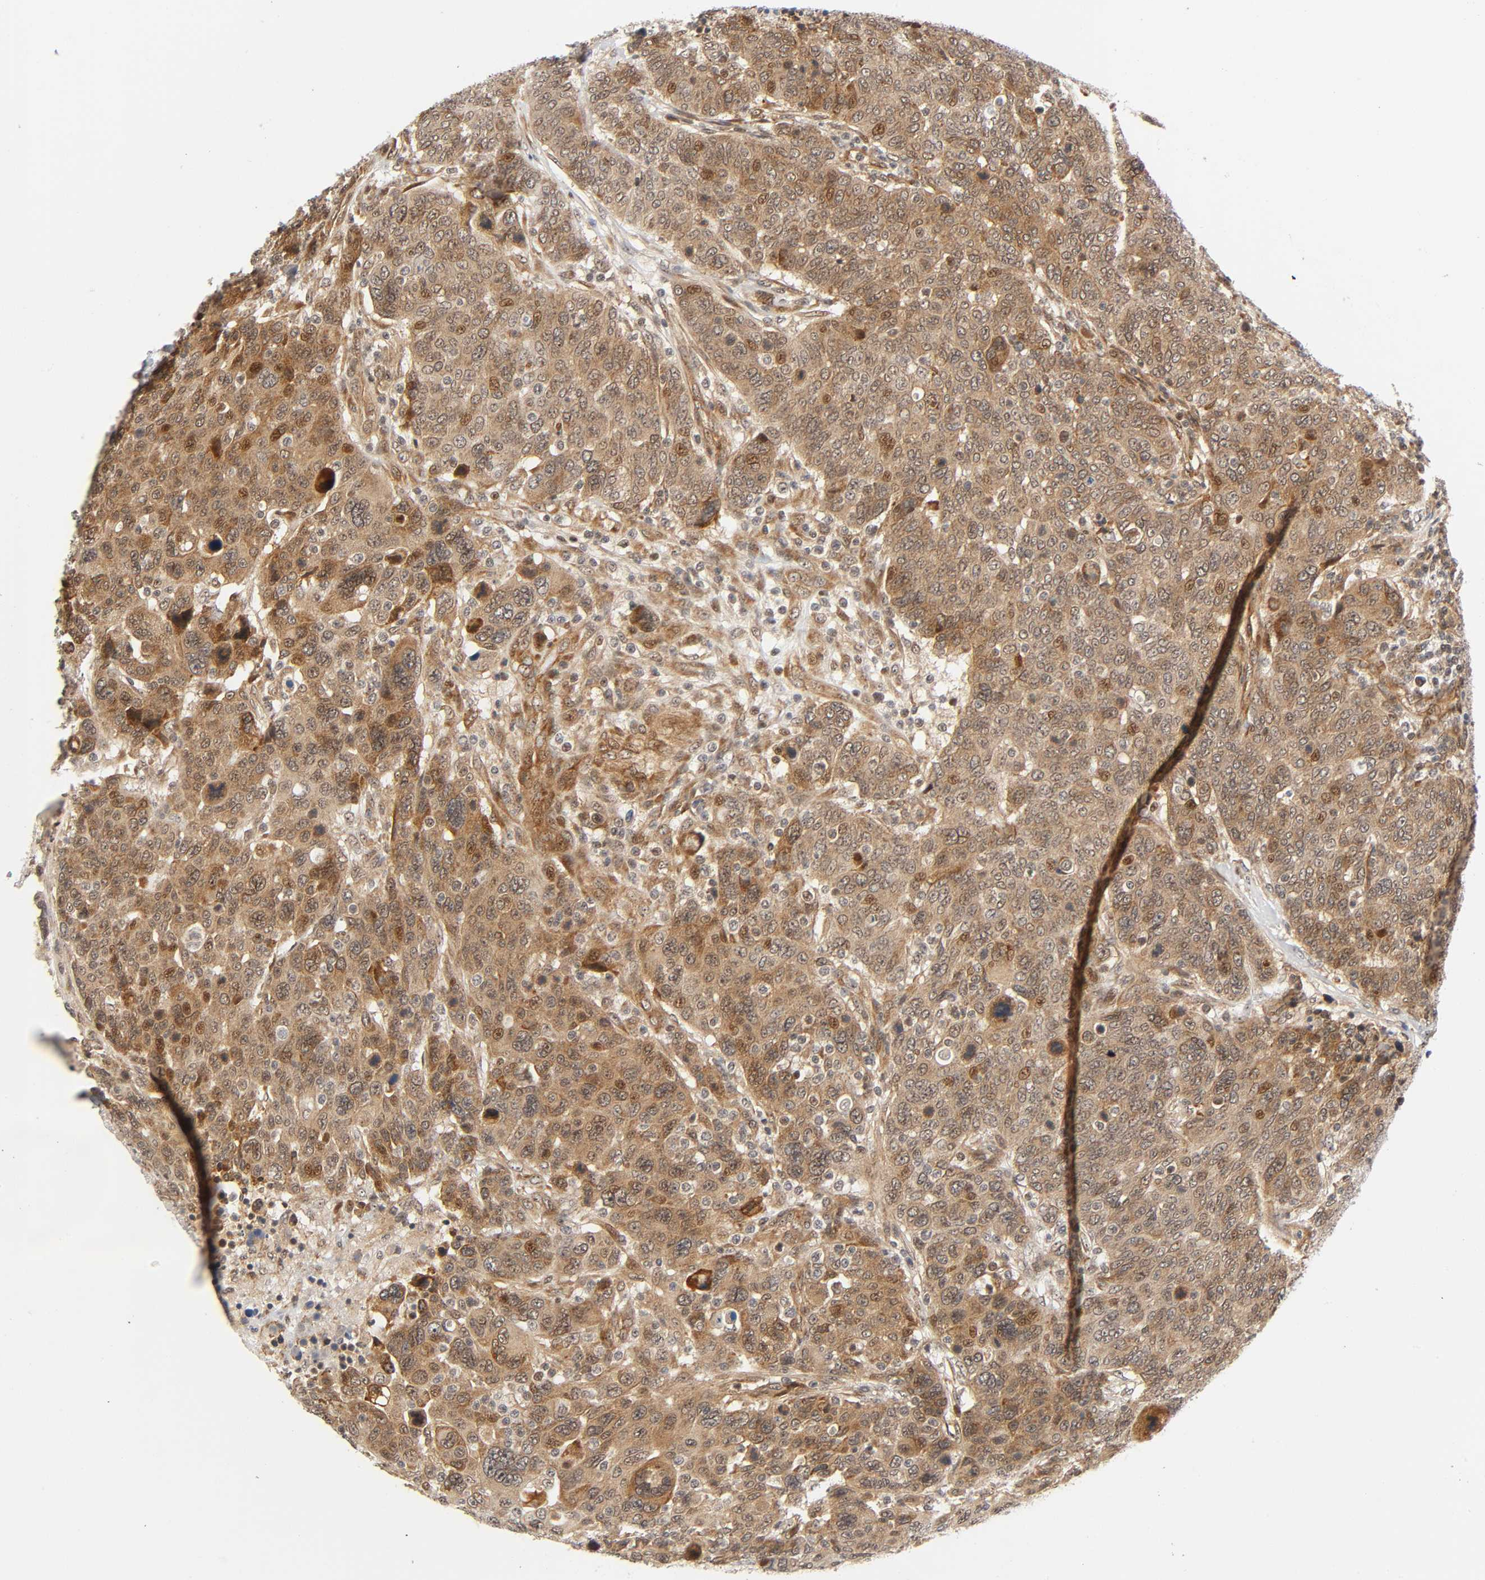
{"staining": {"intensity": "moderate", "quantity": ">75%", "location": "cytoplasmic/membranous"}, "tissue": "breast cancer", "cell_type": "Tumor cells", "image_type": "cancer", "snomed": [{"axis": "morphology", "description": "Duct carcinoma"}, {"axis": "topography", "description": "Breast"}], "caption": "This is a micrograph of IHC staining of breast cancer (infiltrating ductal carcinoma), which shows moderate expression in the cytoplasmic/membranous of tumor cells.", "gene": "IQCJ-SCHIP1", "patient": {"sex": "female", "age": 37}}